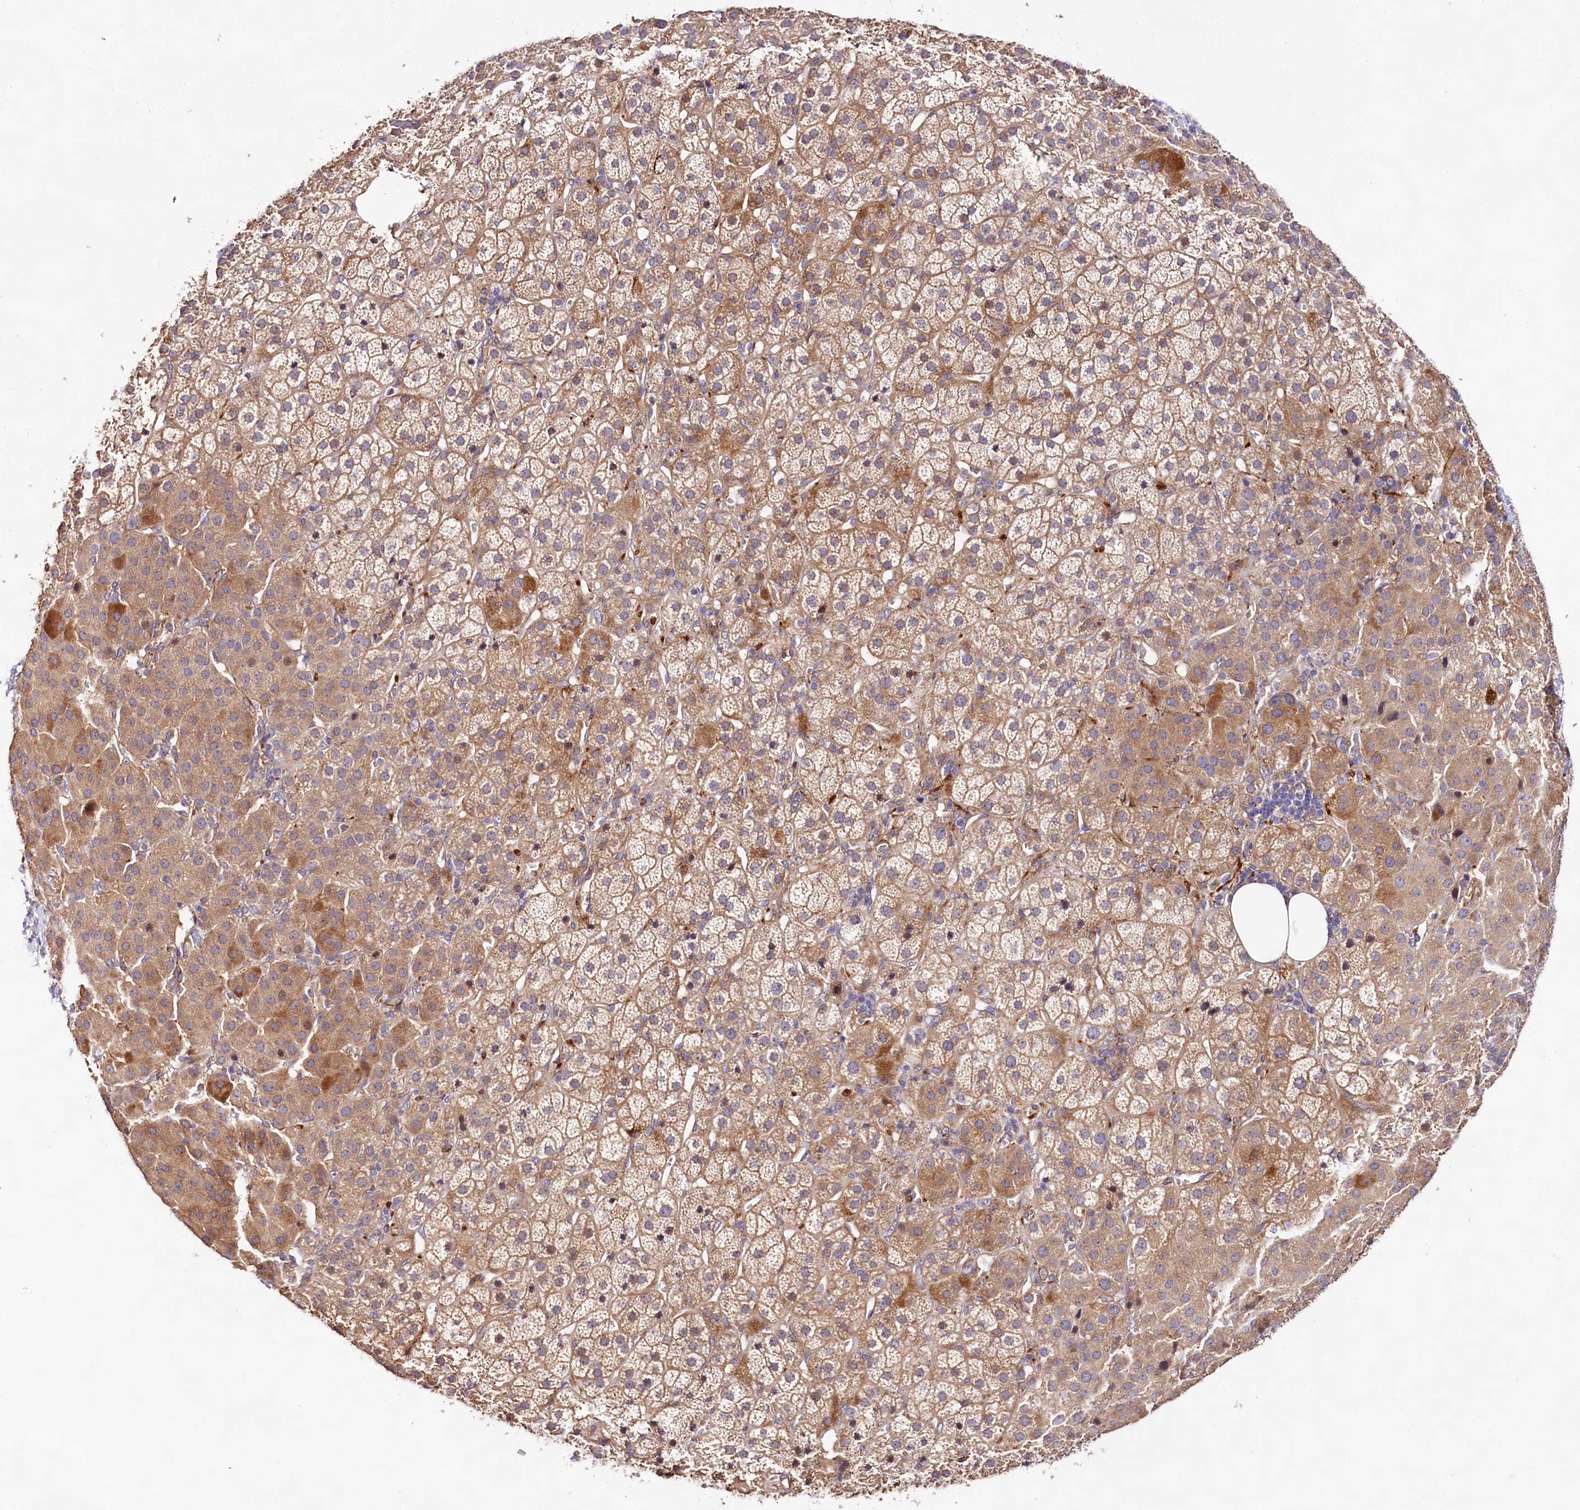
{"staining": {"intensity": "moderate", "quantity": "25%-75%", "location": "cytoplasmic/membranous"}, "tissue": "adrenal gland", "cell_type": "Glandular cells", "image_type": "normal", "snomed": [{"axis": "morphology", "description": "Normal tissue, NOS"}, {"axis": "topography", "description": "Adrenal gland"}], "caption": "Adrenal gland stained with immunohistochemistry displays moderate cytoplasmic/membranous expression in about 25%-75% of glandular cells. Nuclei are stained in blue.", "gene": "DMXL2", "patient": {"sex": "female", "age": 57}}